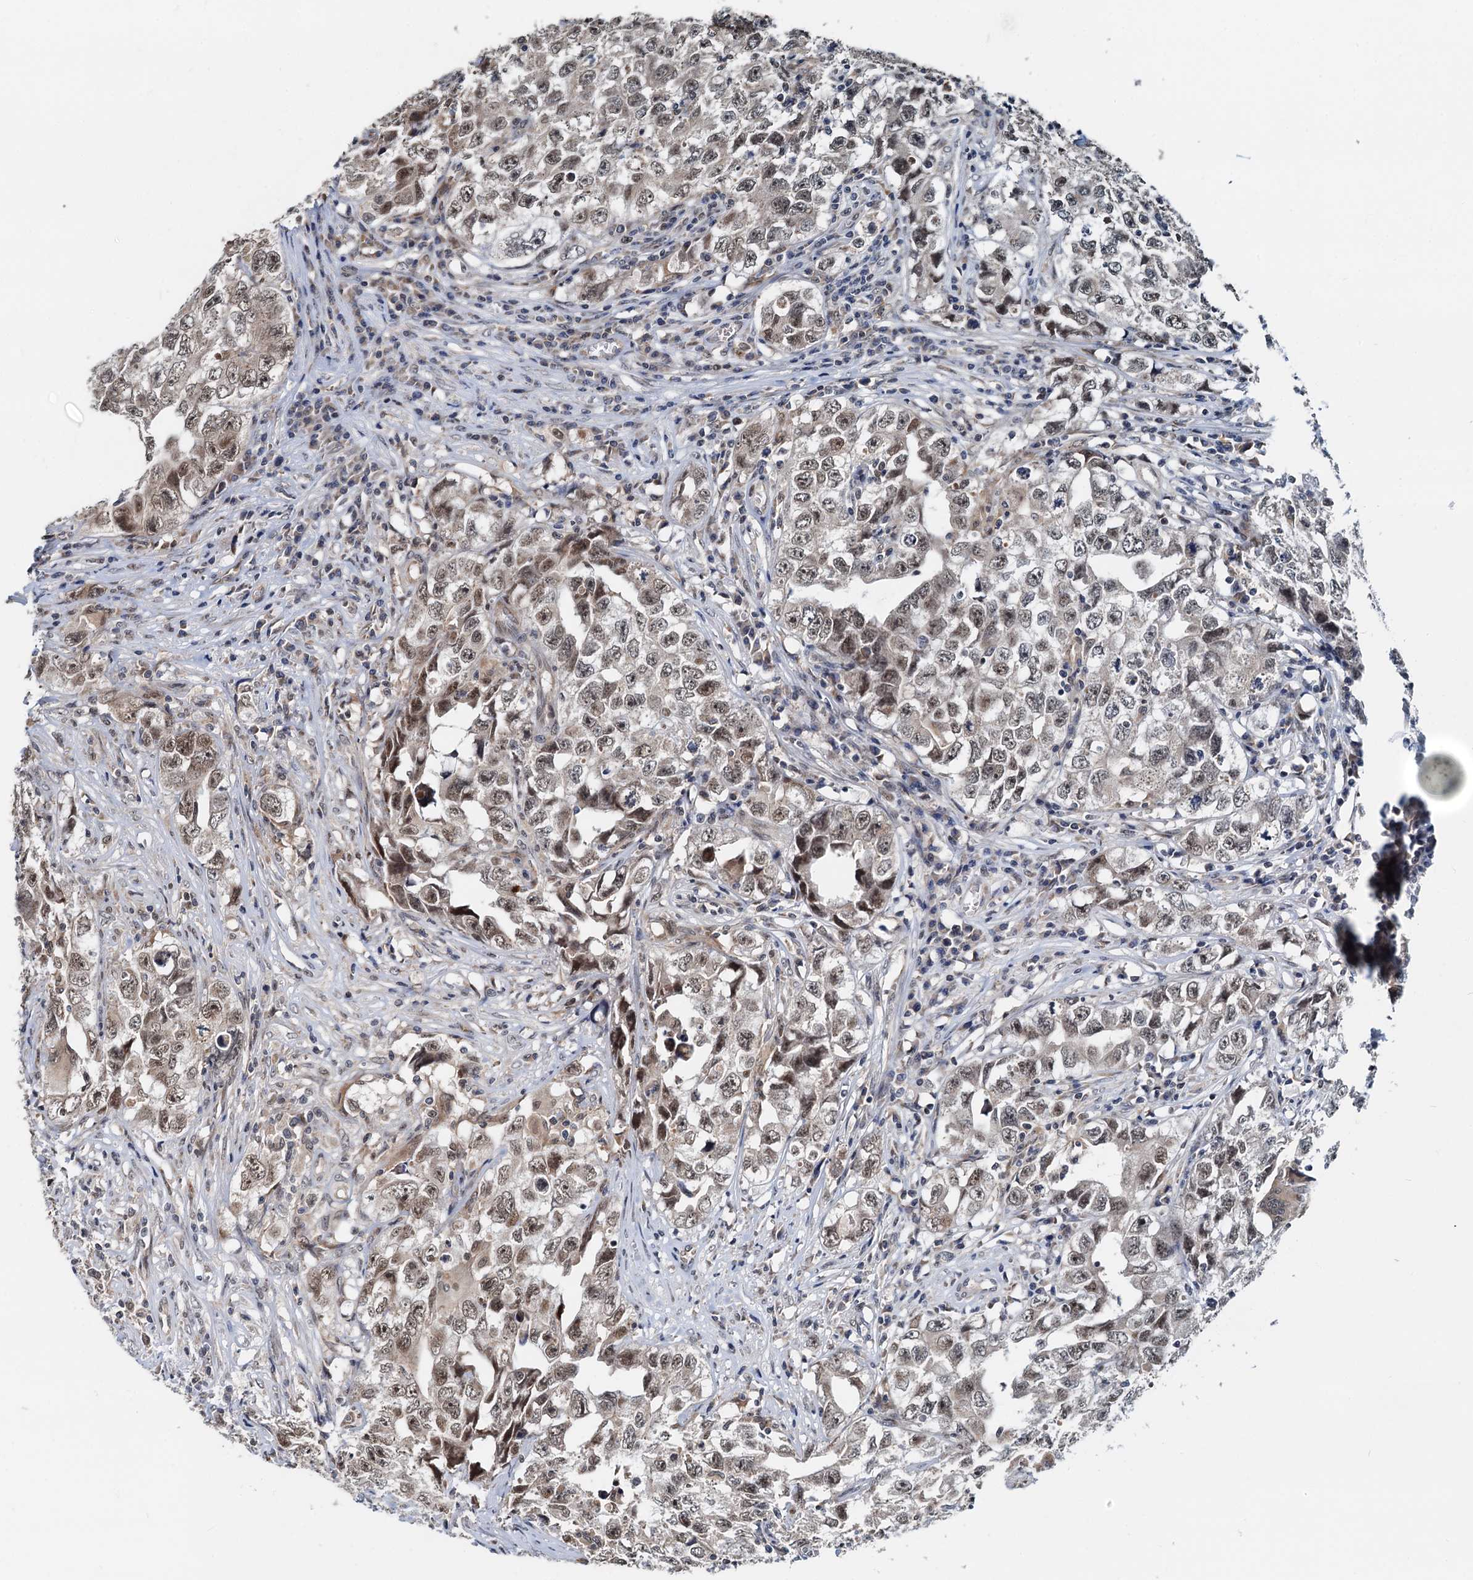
{"staining": {"intensity": "moderate", "quantity": ">75%", "location": "cytoplasmic/membranous,nuclear"}, "tissue": "testis cancer", "cell_type": "Tumor cells", "image_type": "cancer", "snomed": [{"axis": "morphology", "description": "Seminoma, NOS"}, {"axis": "morphology", "description": "Carcinoma, Embryonal, NOS"}, {"axis": "topography", "description": "Testis"}], "caption": "This is an image of IHC staining of testis cancer (seminoma), which shows moderate expression in the cytoplasmic/membranous and nuclear of tumor cells.", "gene": "MCMBP", "patient": {"sex": "male", "age": 43}}